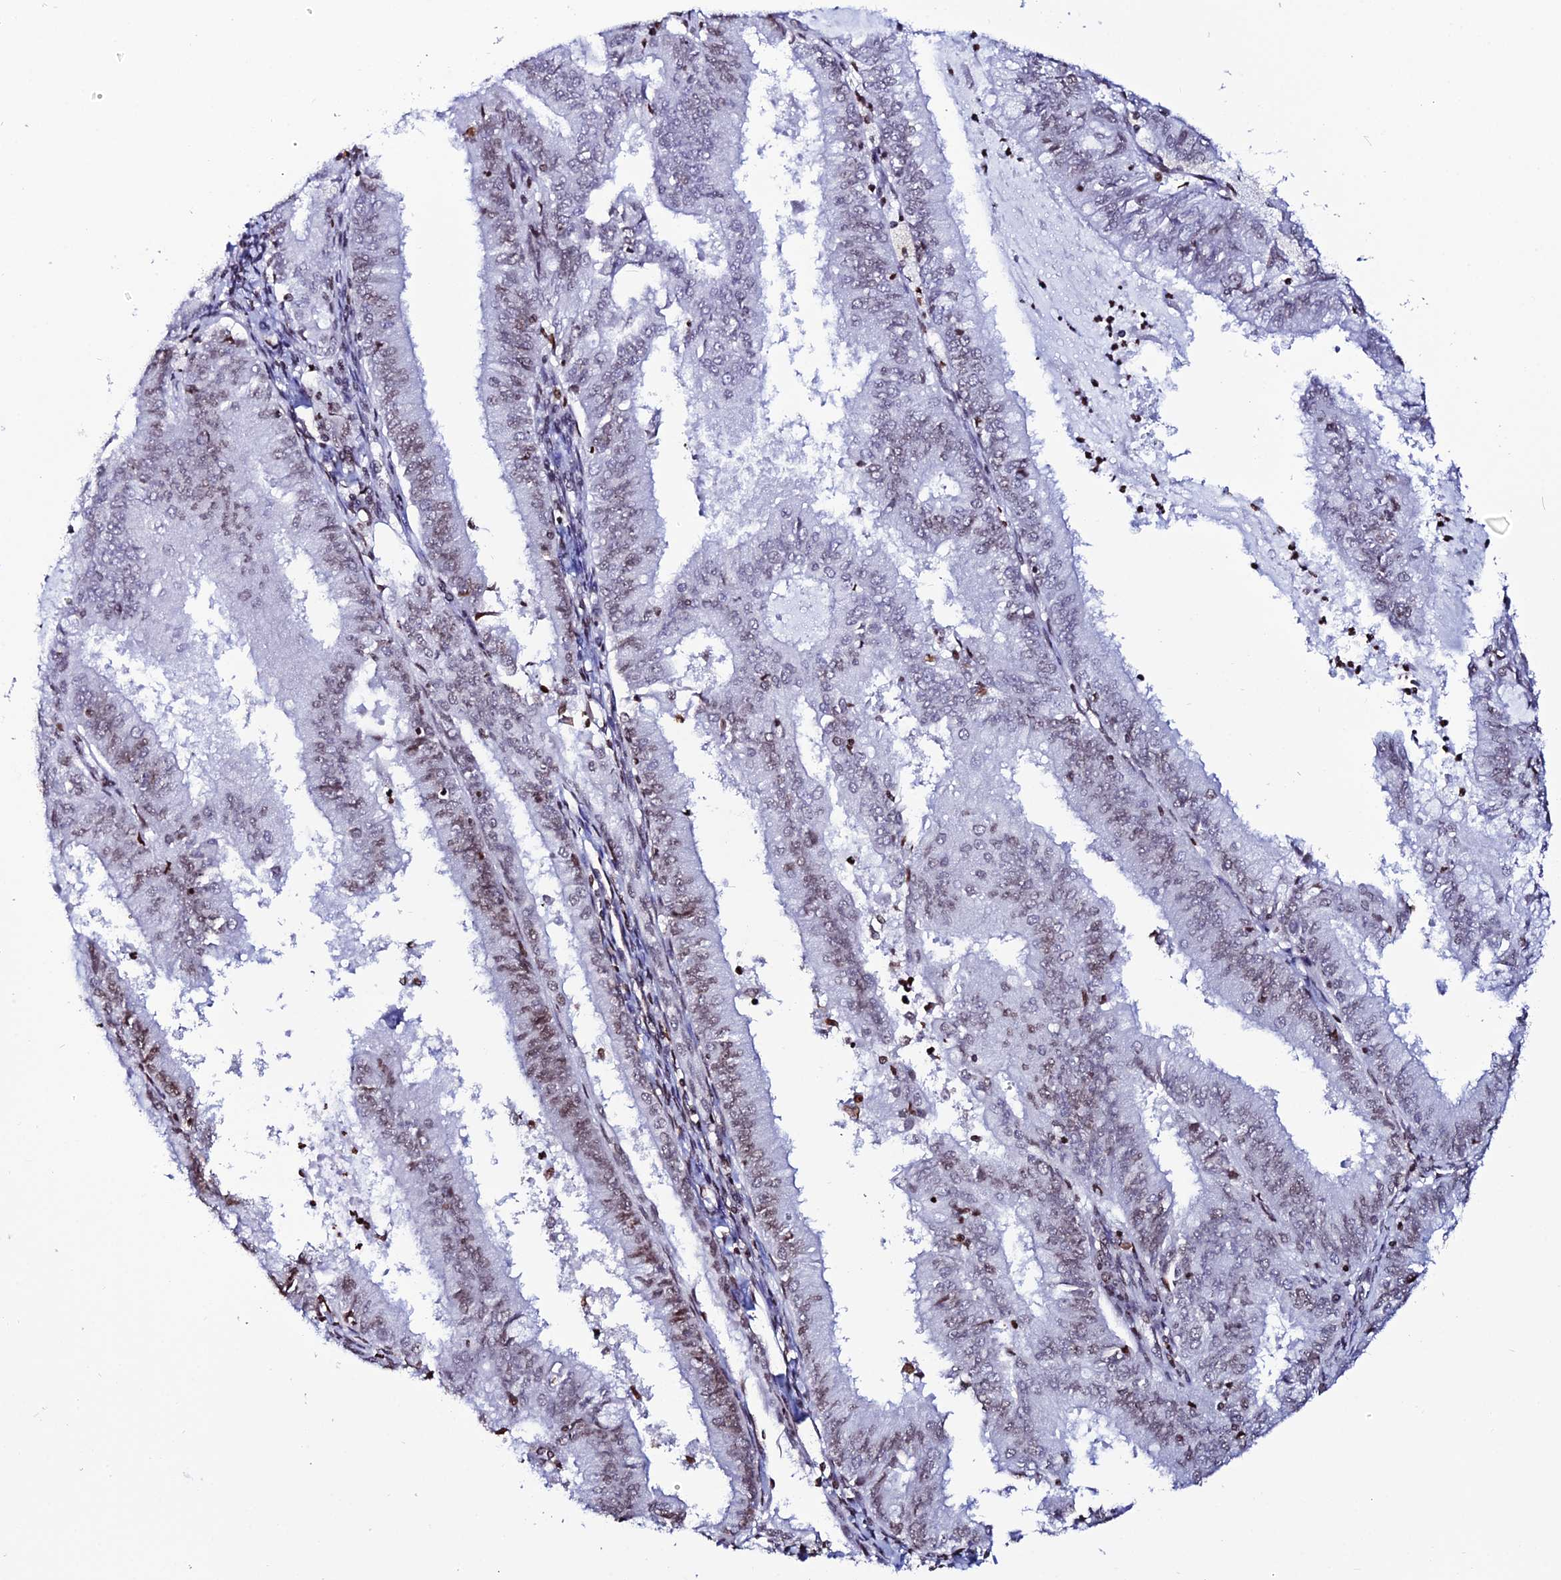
{"staining": {"intensity": "moderate", "quantity": "25%-75%", "location": "nuclear"}, "tissue": "endometrial cancer", "cell_type": "Tumor cells", "image_type": "cancer", "snomed": [{"axis": "morphology", "description": "Adenocarcinoma, NOS"}, {"axis": "topography", "description": "Endometrium"}], "caption": "This histopathology image demonstrates IHC staining of human adenocarcinoma (endometrial), with medium moderate nuclear staining in approximately 25%-75% of tumor cells.", "gene": "MACROH2A2", "patient": {"sex": "female", "age": 57}}